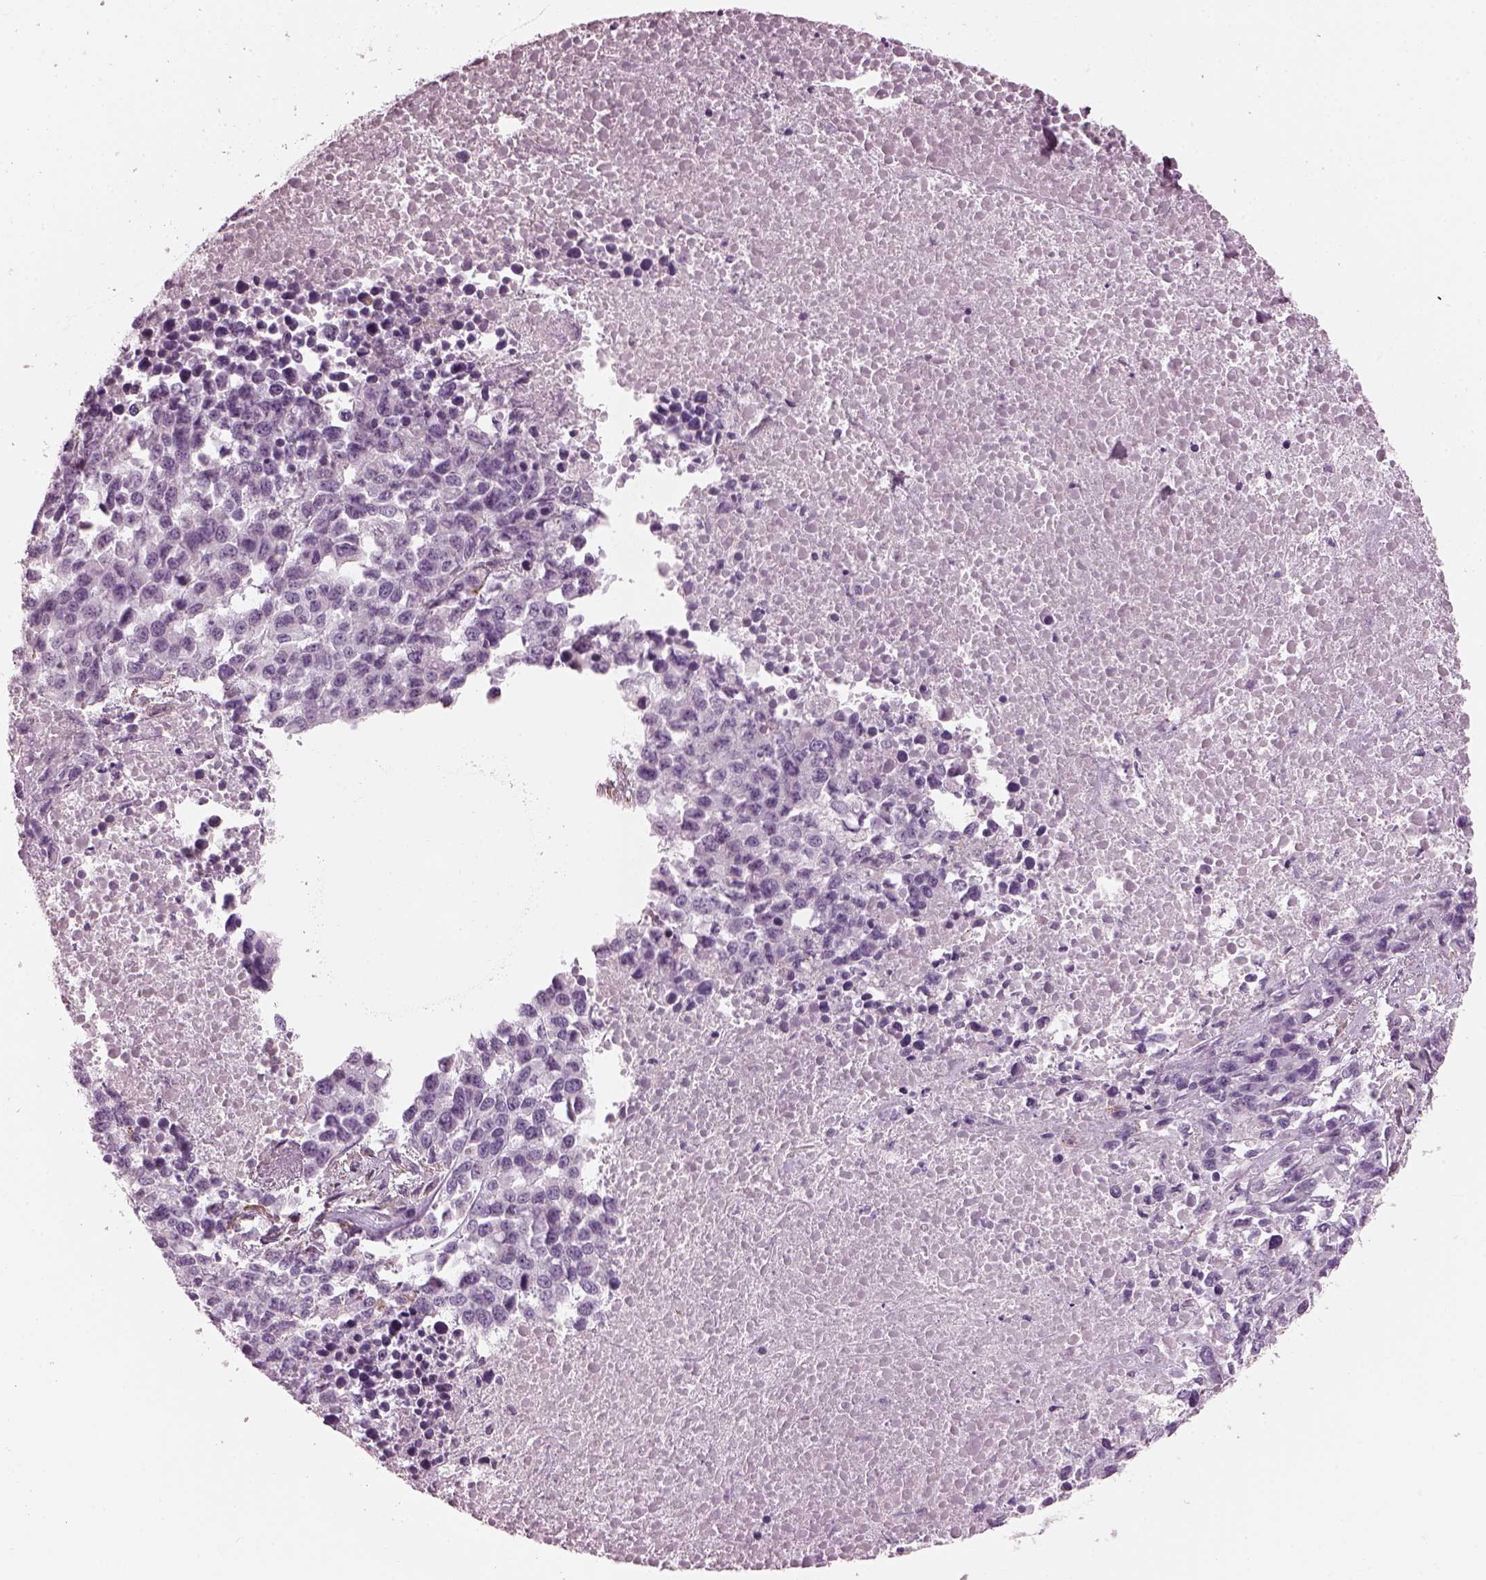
{"staining": {"intensity": "negative", "quantity": "none", "location": "none"}, "tissue": "melanoma", "cell_type": "Tumor cells", "image_type": "cancer", "snomed": [{"axis": "morphology", "description": "Malignant melanoma, Metastatic site"}, {"axis": "topography", "description": "Skin"}], "caption": "Tumor cells show no significant protein staining in malignant melanoma (metastatic site).", "gene": "BFSP1", "patient": {"sex": "male", "age": 84}}